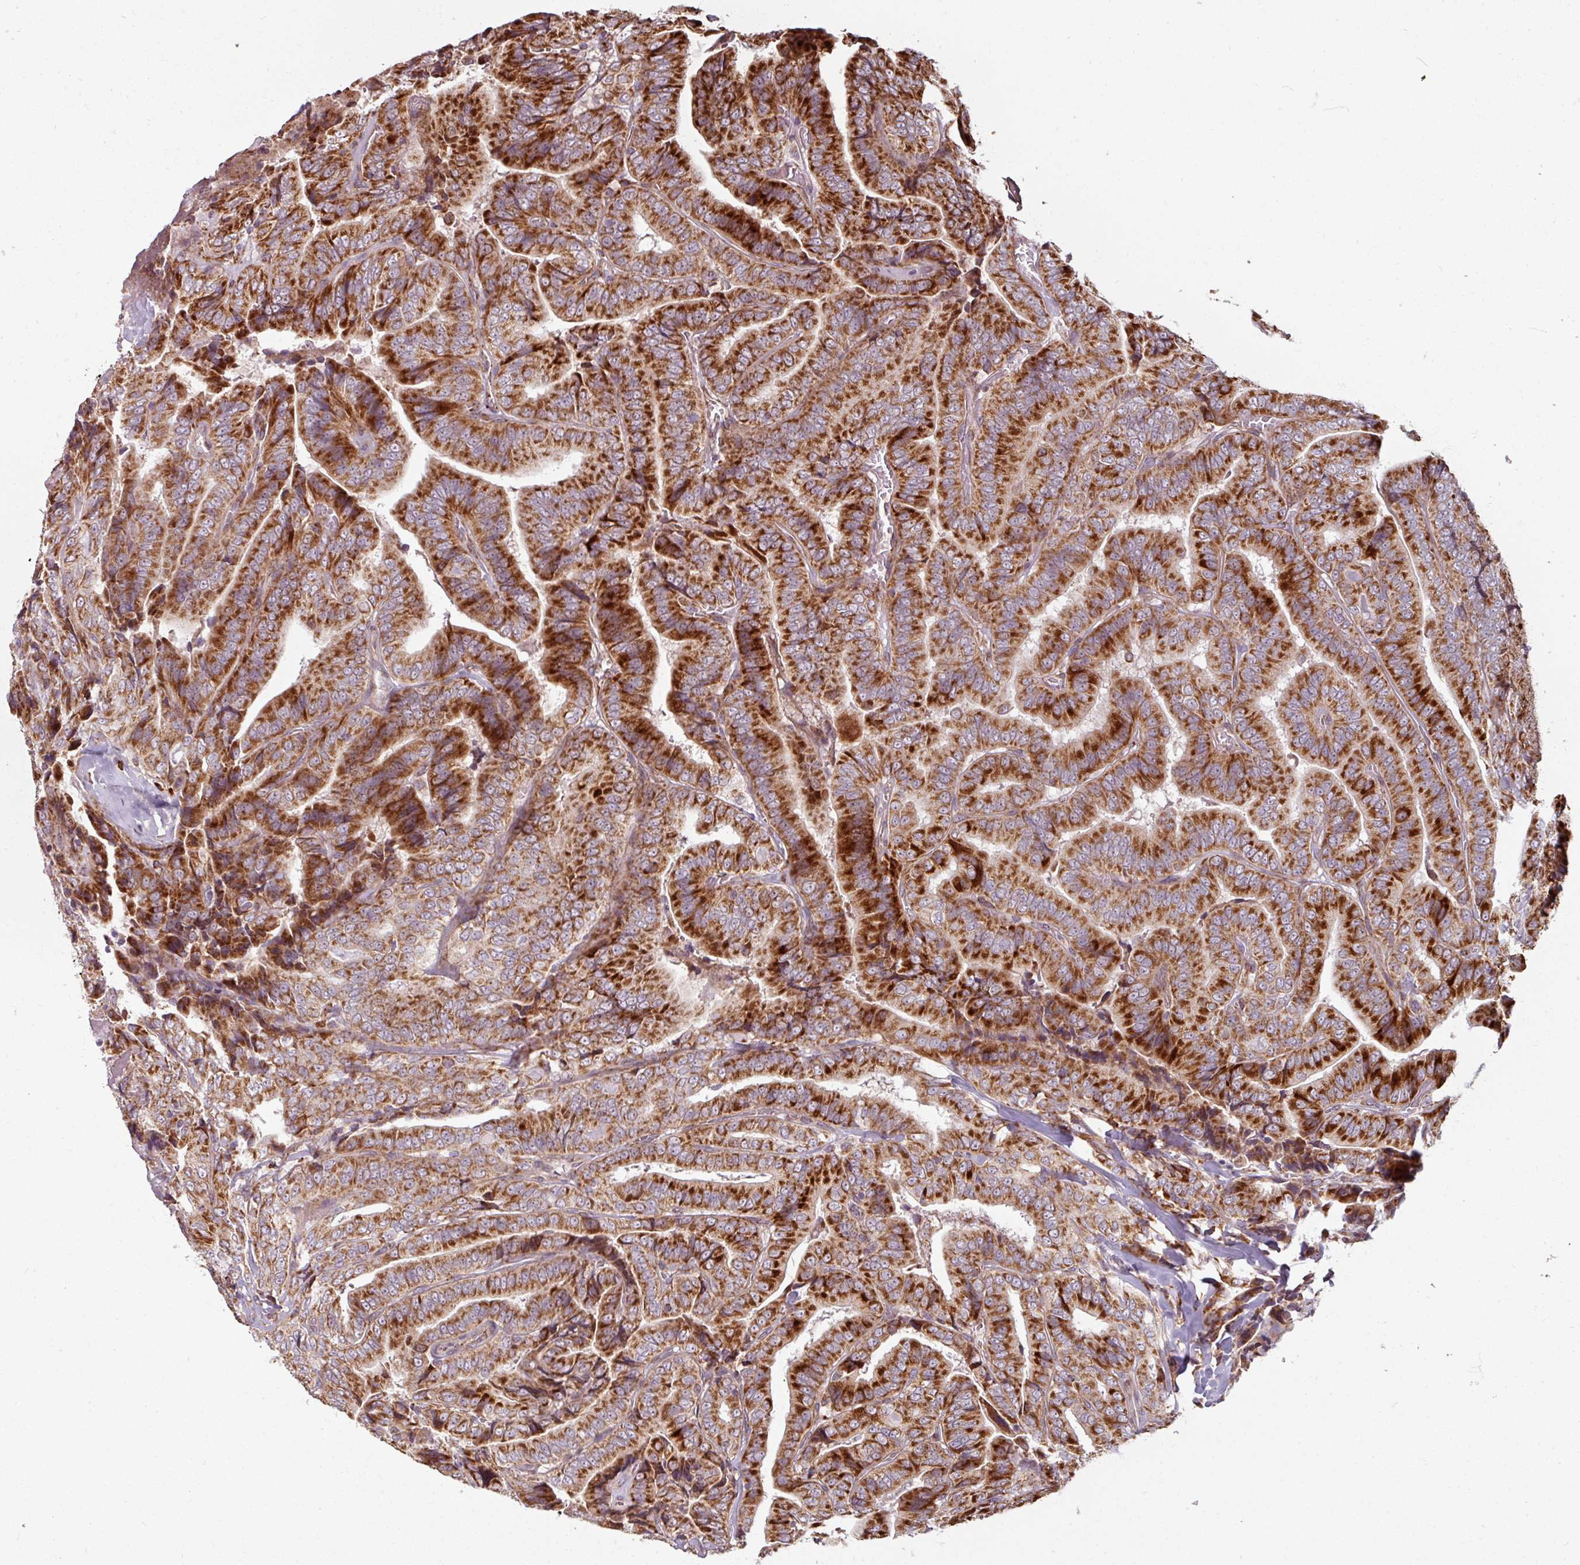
{"staining": {"intensity": "strong", "quantity": ">75%", "location": "cytoplasmic/membranous"}, "tissue": "thyroid cancer", "cell_type": "Tumor cells", "image_type": "cancer", "snomed": [{"axis": "morphology", "description": "Papillary adenocarcinoma, NOS"}, {"axis": "topography", "description": "Thyroid gland"}], "caption": "About >75% of tumor cells in thyroid cancer (papillary adenocarcinoma) reveal strong cytoplasmic/membranous protein expression as visualized by brown immunohistochemical staining.", "gene": "MAGT1", "patient": {"sex": "male", "age": 61}}